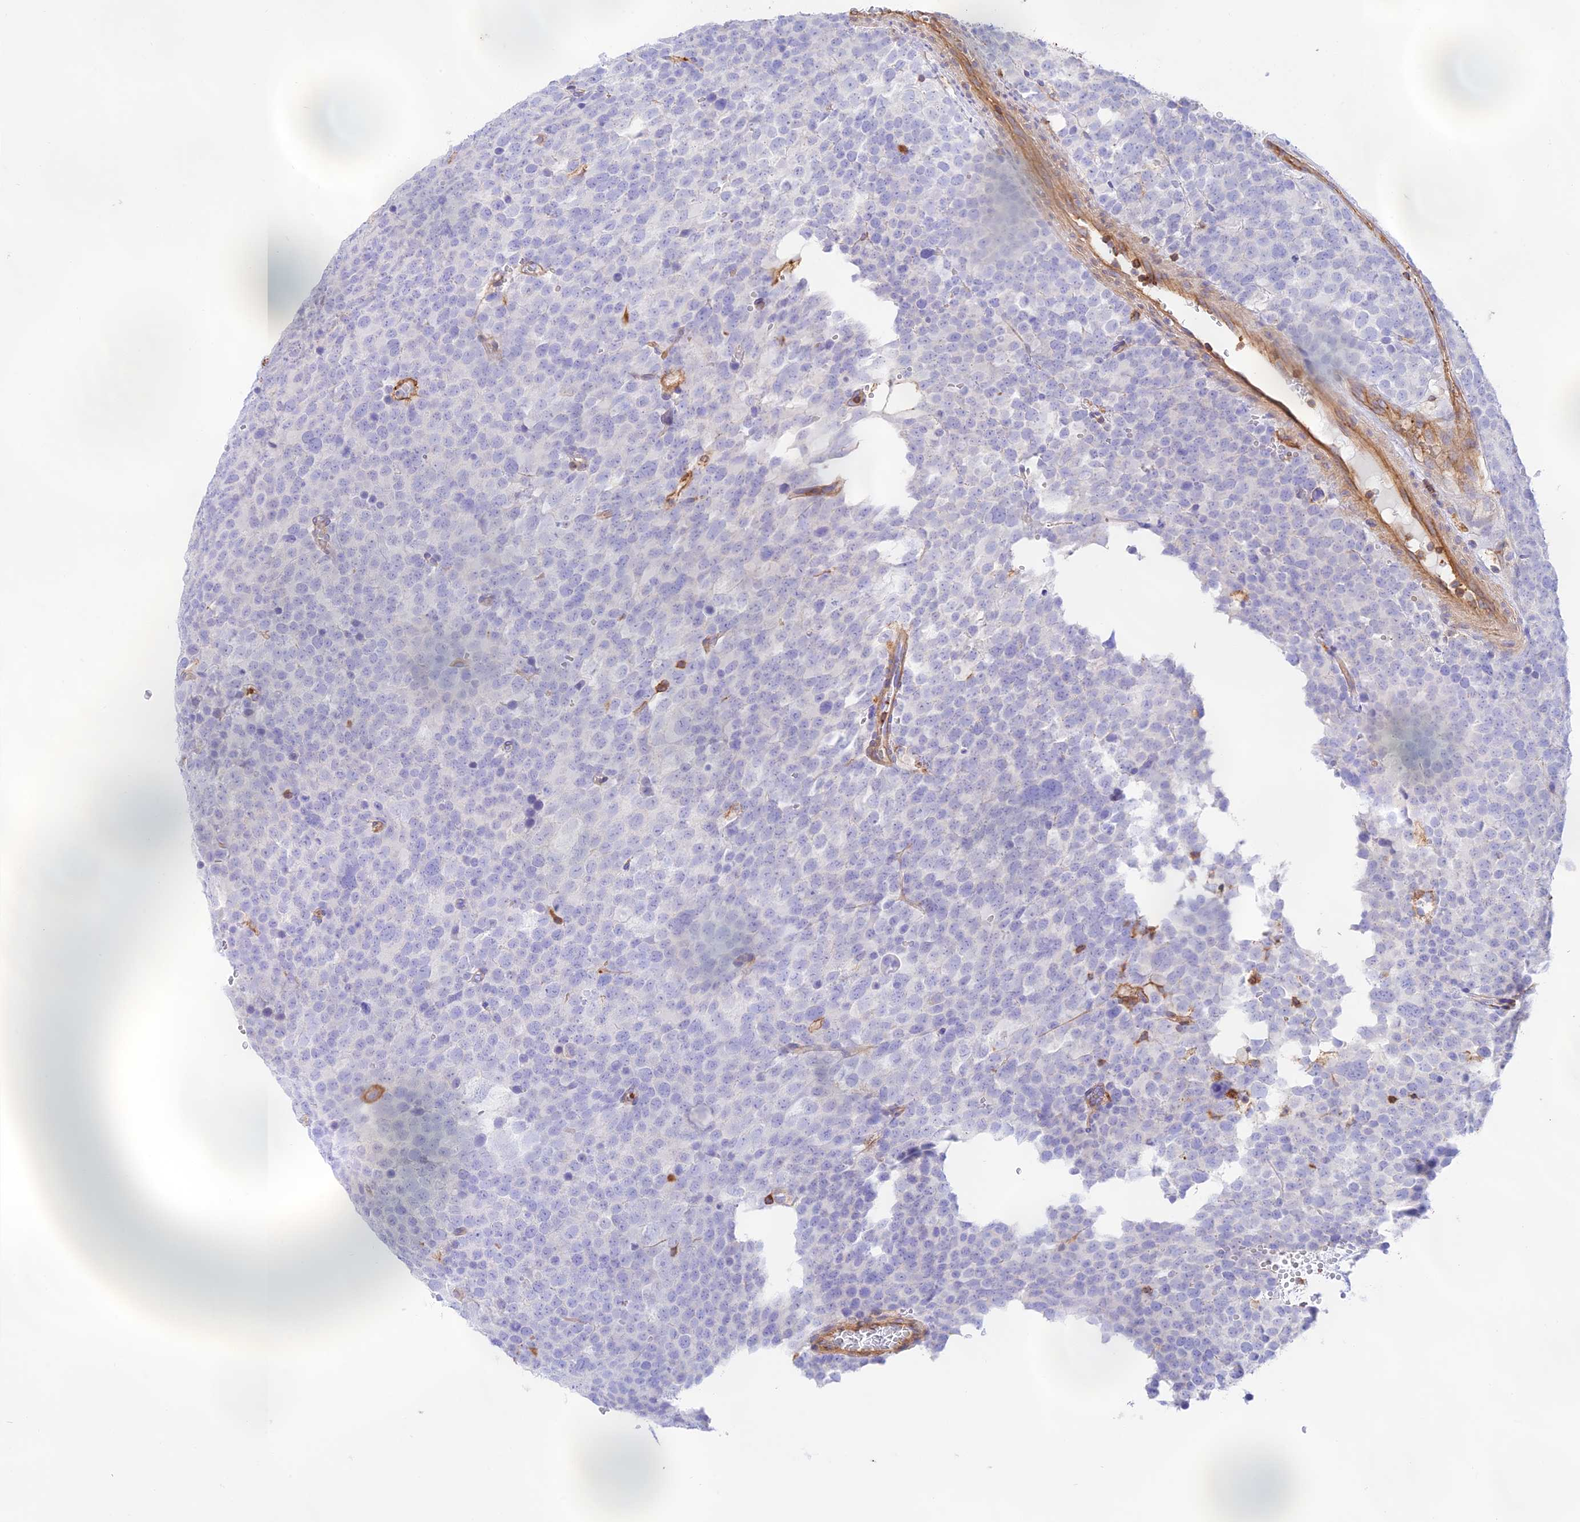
{"staining": {"intensity": "negative", "quantity": "none", "location": "none"}, "tissue": "testis cancer", "cell_type": "Tumor cells", "image_type": "cancer", "snomed": [{"axis": "morphology", "description": "Seminoma, NOS"}, {"axis": "topography", "description": "Testis"}], "caption": "Immunohistochemistry micrograph of neoplastic tissue: human seminoma (testis) stained with DAB (3,3'-diaminobenzidine) demonstrates no significant protein staining in tumor cells.", "gene": "DENND1C", "patient": {"sex": "male", "age": 71}}